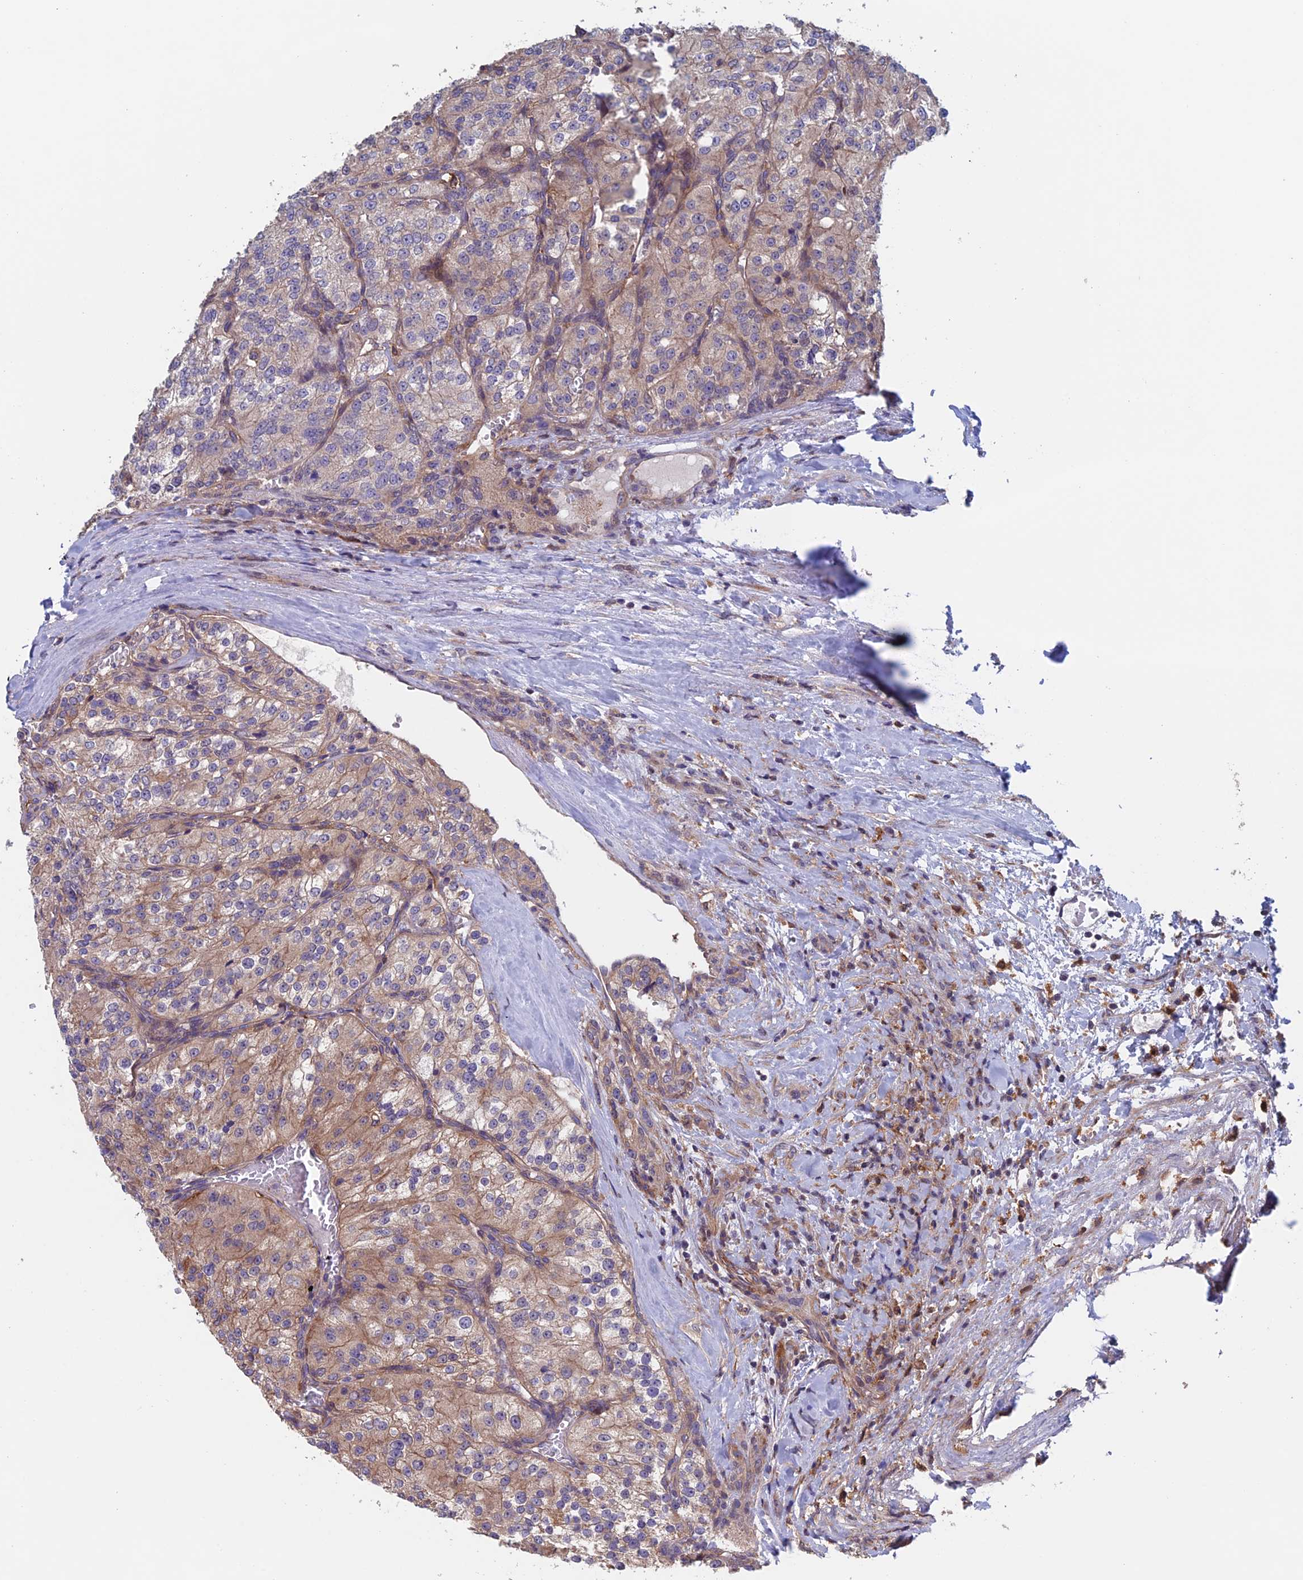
{"staining": {"intensity": "weak", "quantity": "25%-75%", "location": "cytoplasmic/membranous"}, "tissue": "renal cancer", "cell_type": "Tumor cells", "image_type": "cancer", "snomed": [{"axis": "morphology", "description": "Adenocarcinoma, NOS"}, {"axis": "topography", "description": "Kidney"}], "caption": "Immunohistochemical staining of renal cancer (adenocarcinoma) exhibits weak cytoplasmic/membranous protein expression in approximately 25%-75% of tumor cells.", "gene": "NUDT16L1", "patient": {"sex": "female", "age": 63}}